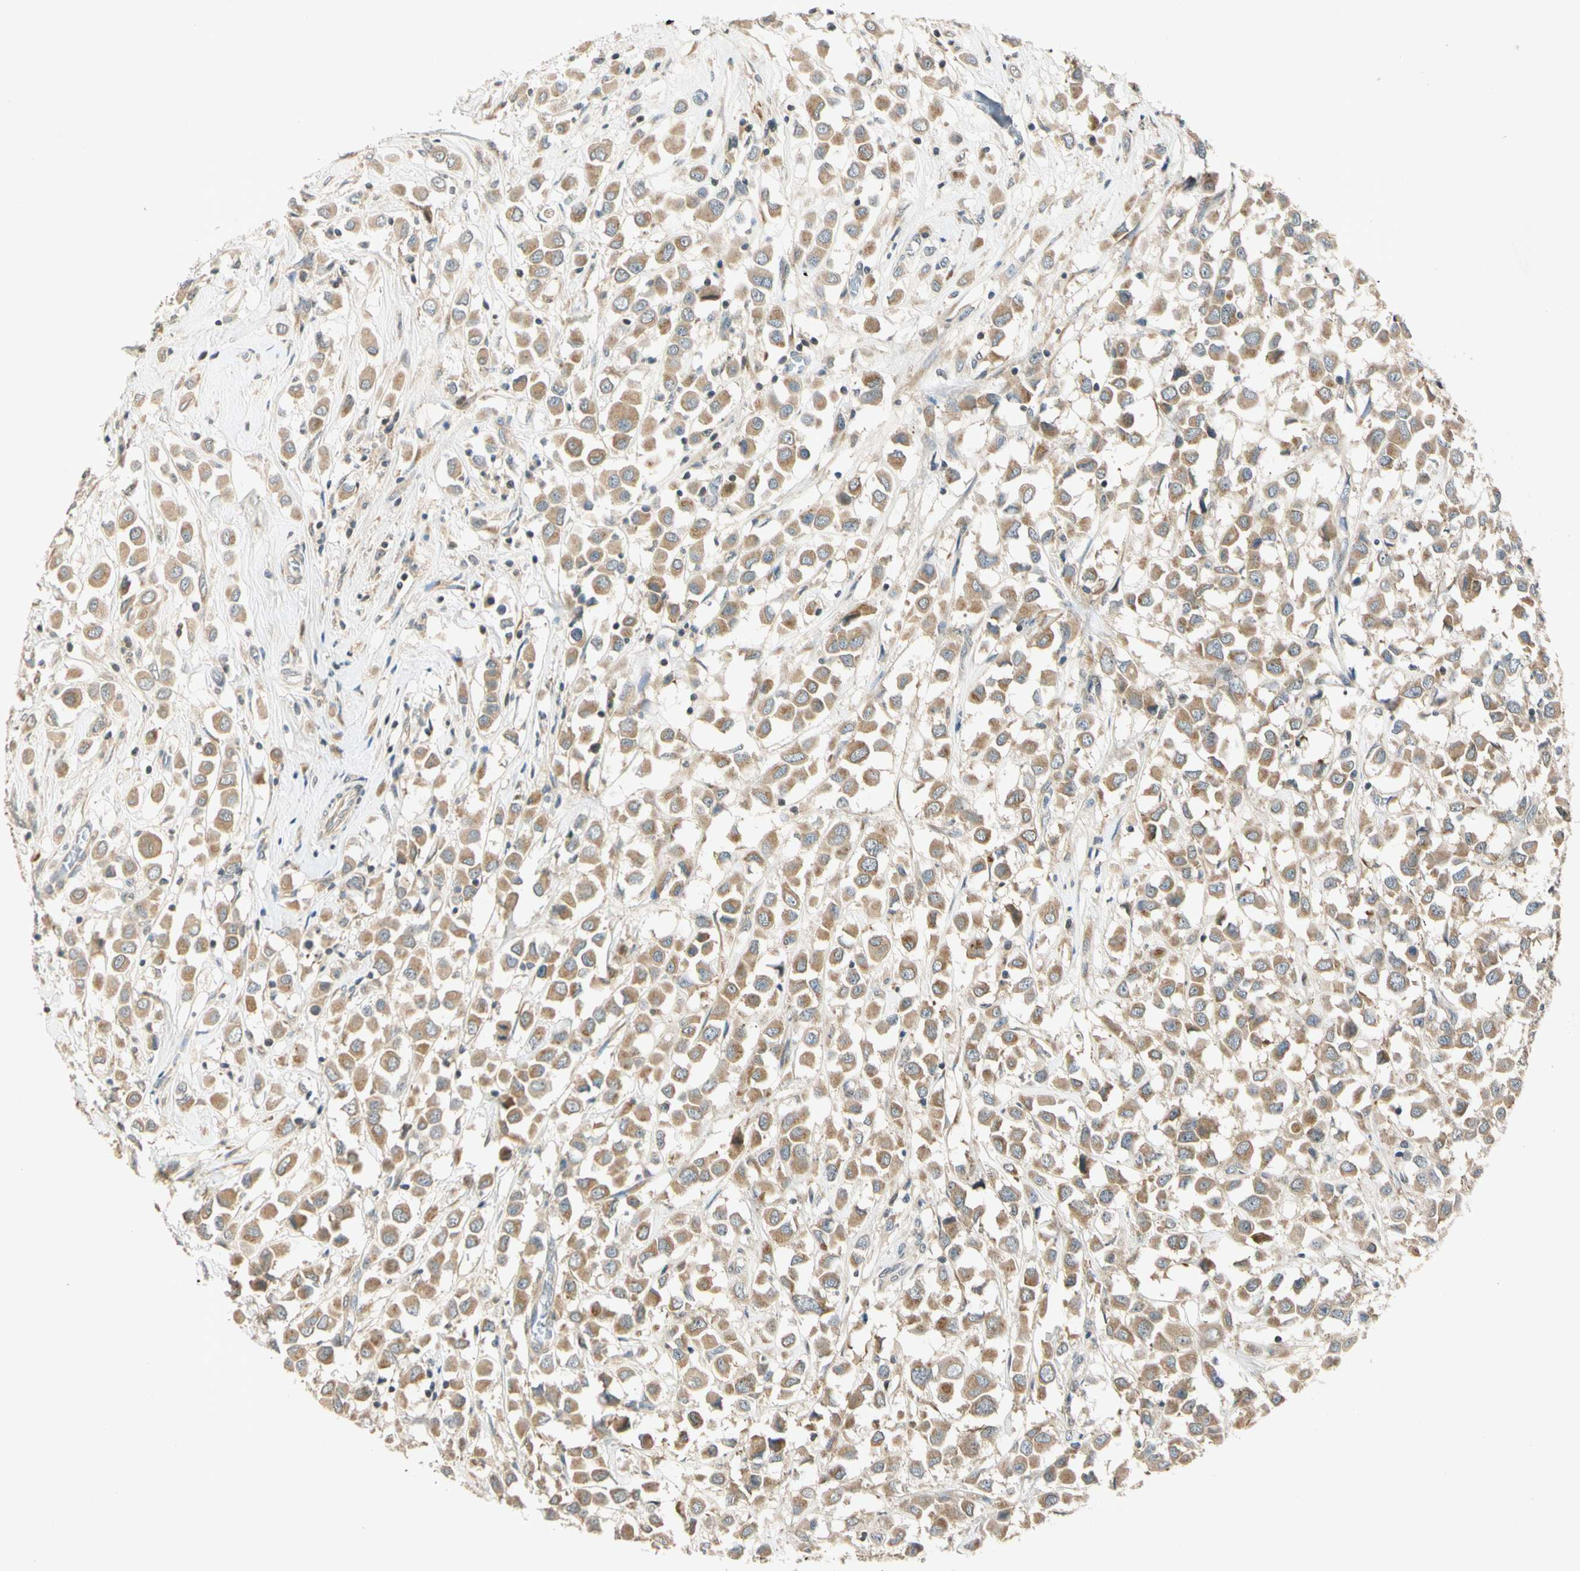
{"staining": {"intensity": "moderate", "quantity": ">75%", "location": "cytoplasmic/membranous"}, "tissue": "breast cancer", "cell_type": "Tumor cells", "image_type": "cancer", "snomed": [{"axis": "morphology", "description": "Duct carcinoma"}, {"axis": "topography", "description": "Breast"}], "caption": "There is medium levels of moderate cytoplasmic/membranous positivity in tumor cells of breast invasive ductal carcinoma, as demonstrated by immunohistochemical staining (brown color).", "gene": "RPS6KB2", "patient": {"sex": "female", "age": 61}}